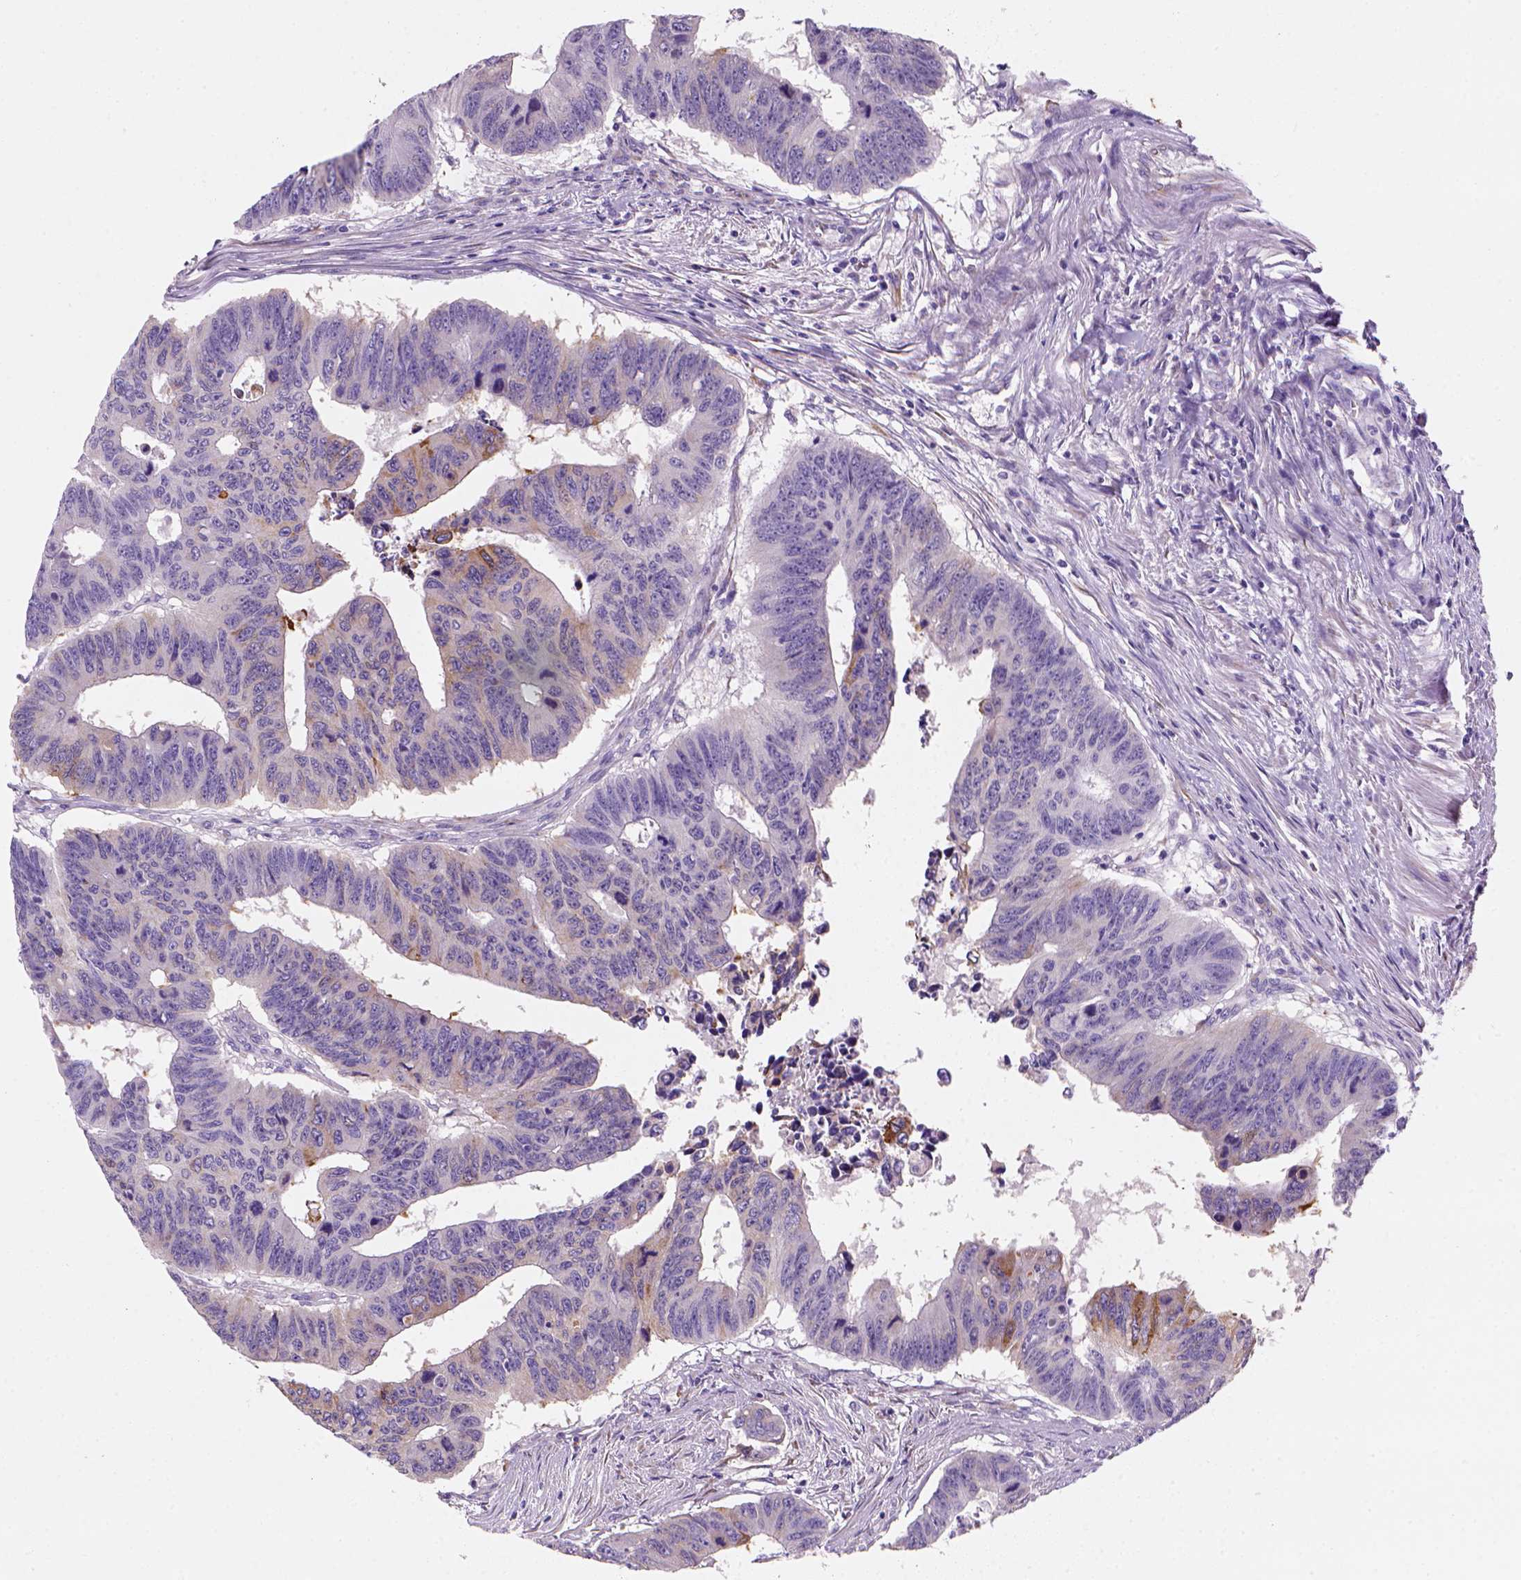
{"staining": {"intensity": "weak", "quantity": "<25%", "location": "cytoplasmic/membranous"}, "tissue": "colorectal cancer", "cell_type": "Tumor cells", "image_type": "cancer", "snomed": [{"axis": "morphology", "description": "Adenocarcinoma, NOS"}, {"axis": "topography", "description": "Rectum"}], "caption": "IHC photomicrograph of human colorectal cancer (adenocarcinoma) stained for a protein (brown), which displays no staining in tumor cells. The staining is performed using DAB brown chromogen with nuclei counter-stained in using hematoxylin.", "gene": "CES2", "patient": {"sex": "female", "age": 85}}